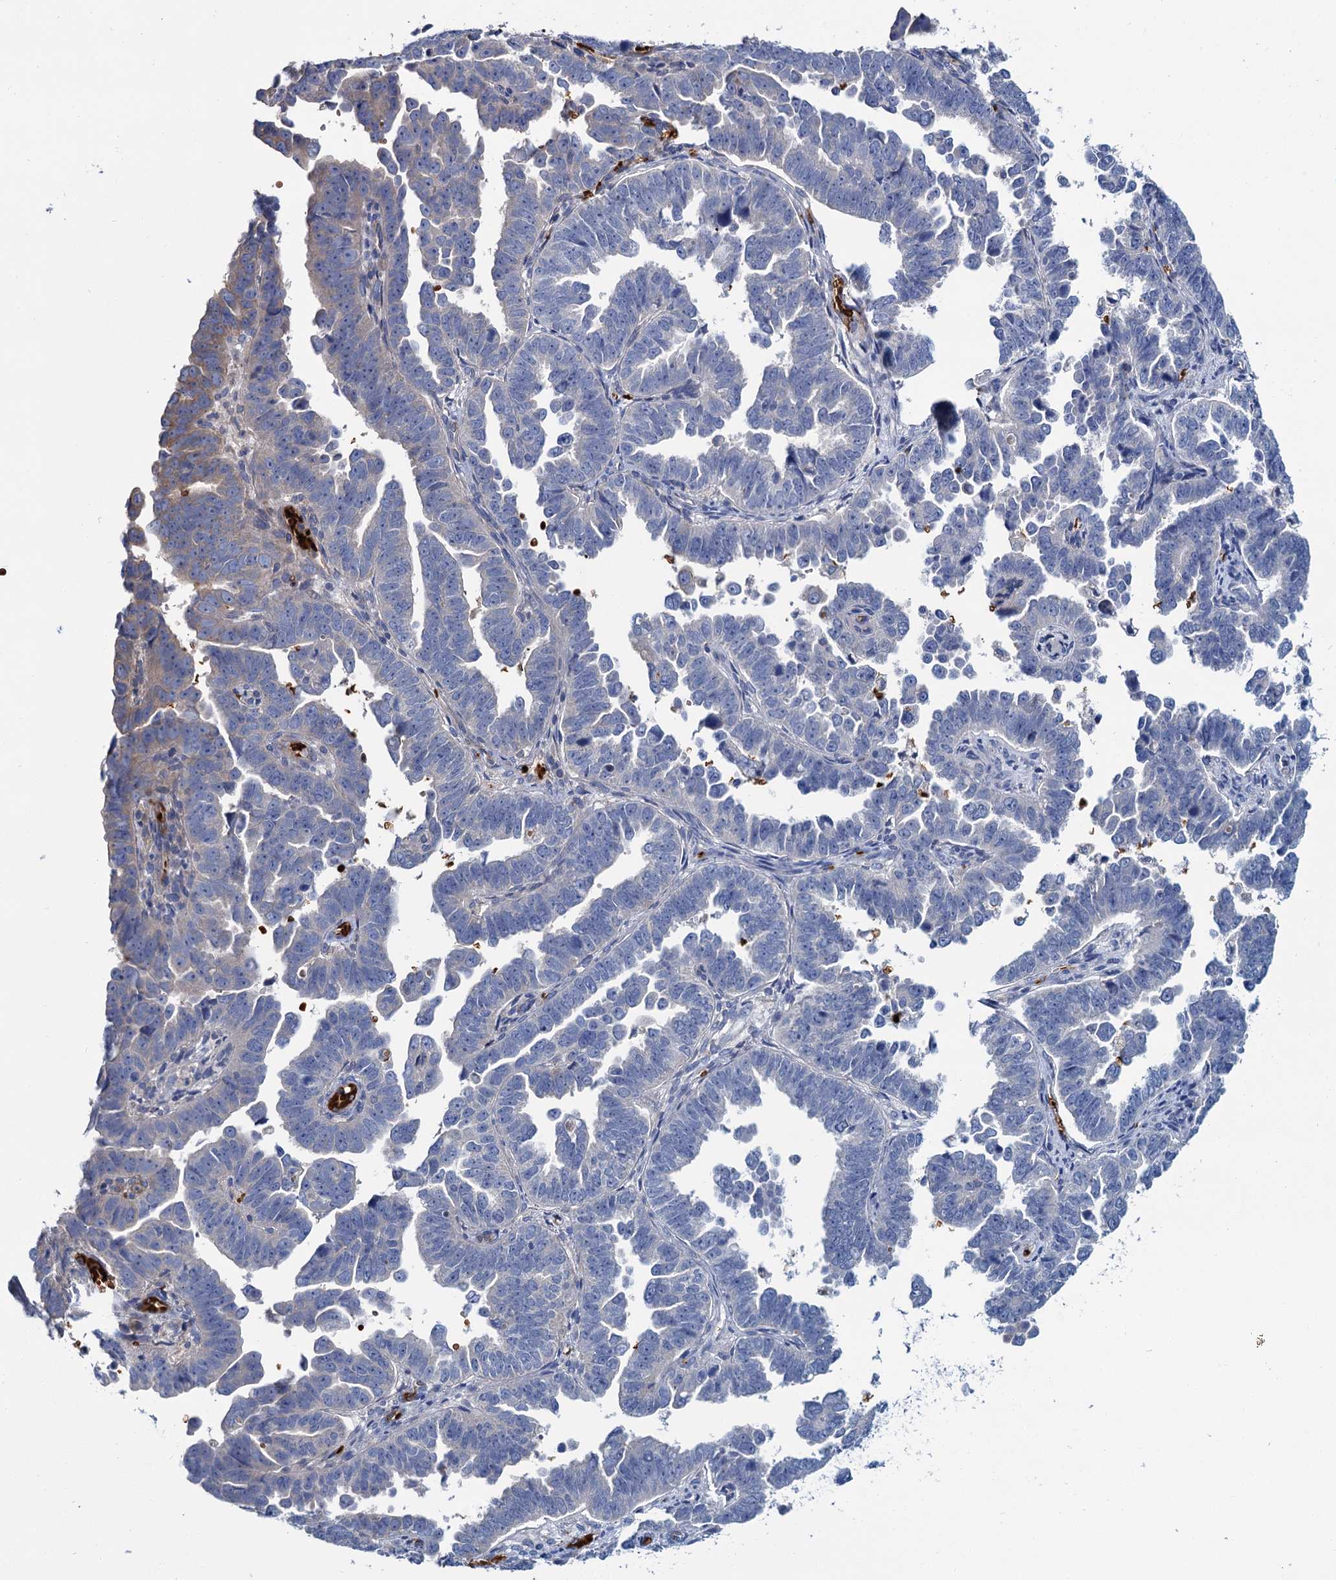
{"staining": {"intensity": "negative", "quantity": "none", "location": "none"}, "tissue": "endometrial cancer", "cell_type": "Tumor cells", "image_type": "cancer", "snomed": [{"axis": "morphology", "description": "Adenocarcinoma, NOS"}, {"axis": "topography", "description": "Endometrium"}], "caption": "Immunohistochemical staining of endometrial cancer demonstrates no significant positivity in tumor cells.", "gene": "ATG2A", "patient": {"sex": "female", "age": 75}}